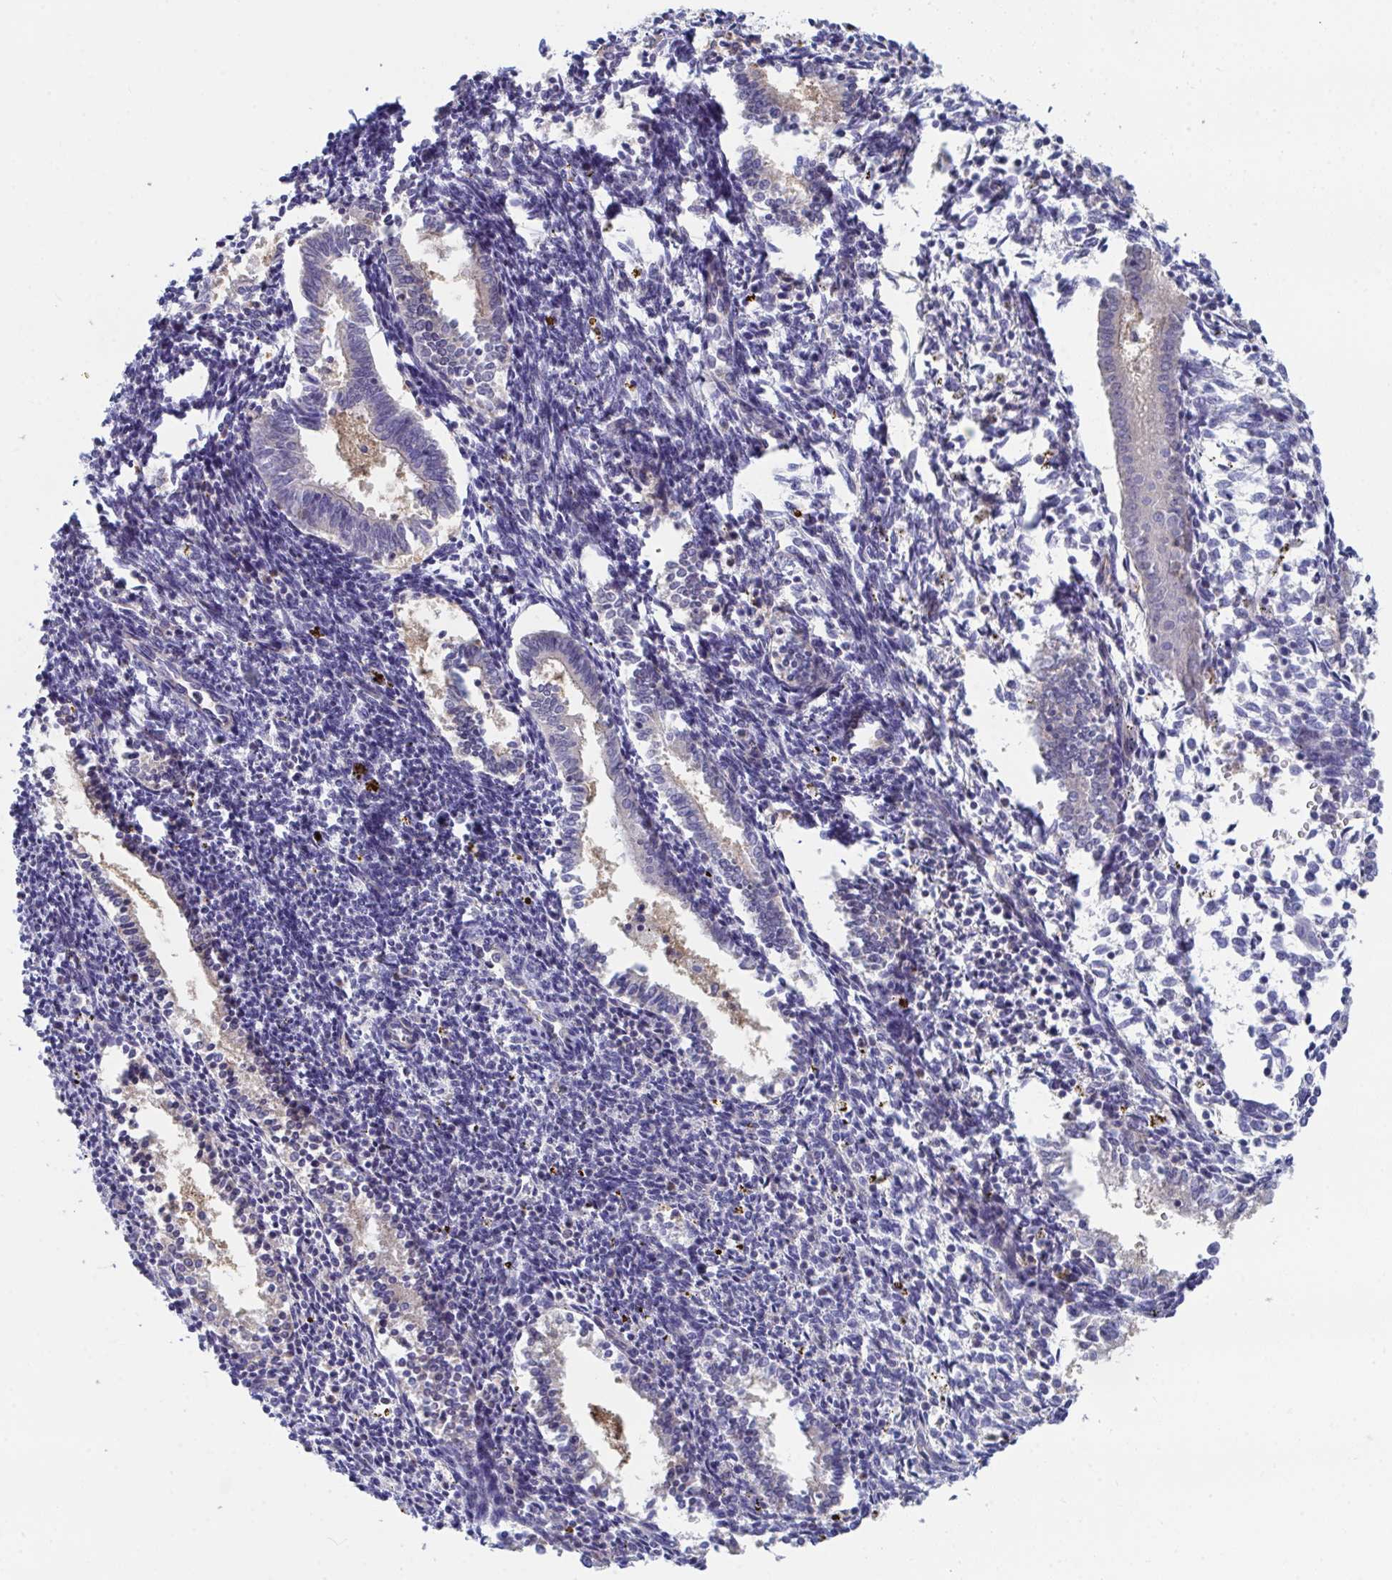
{"staining": {"intensity": "negative", "quantity": "none", "location": "none"}, "tissue": "endometrium", "cell_type": "Cells in endometrial stroma", "image_type": "normal", "snomed": [{"axis": "morphology", "description": "Normal tissue, NOS"}, {"axis": "topography", "description": "Endometrium"}], "caption": "Immunohistochemical staining of unremarkable human endometrium exhibits no significant expression in cells in endometrial stroma. (Stains: DAB (3,3'-diaminobenzidine) immunohistochemistry with hematoxylin counter stain, Microscopy: brightfield microscopy at high magnification).", "gene": "P2RX3", "patient": {"sex": "female", "age": 41}}